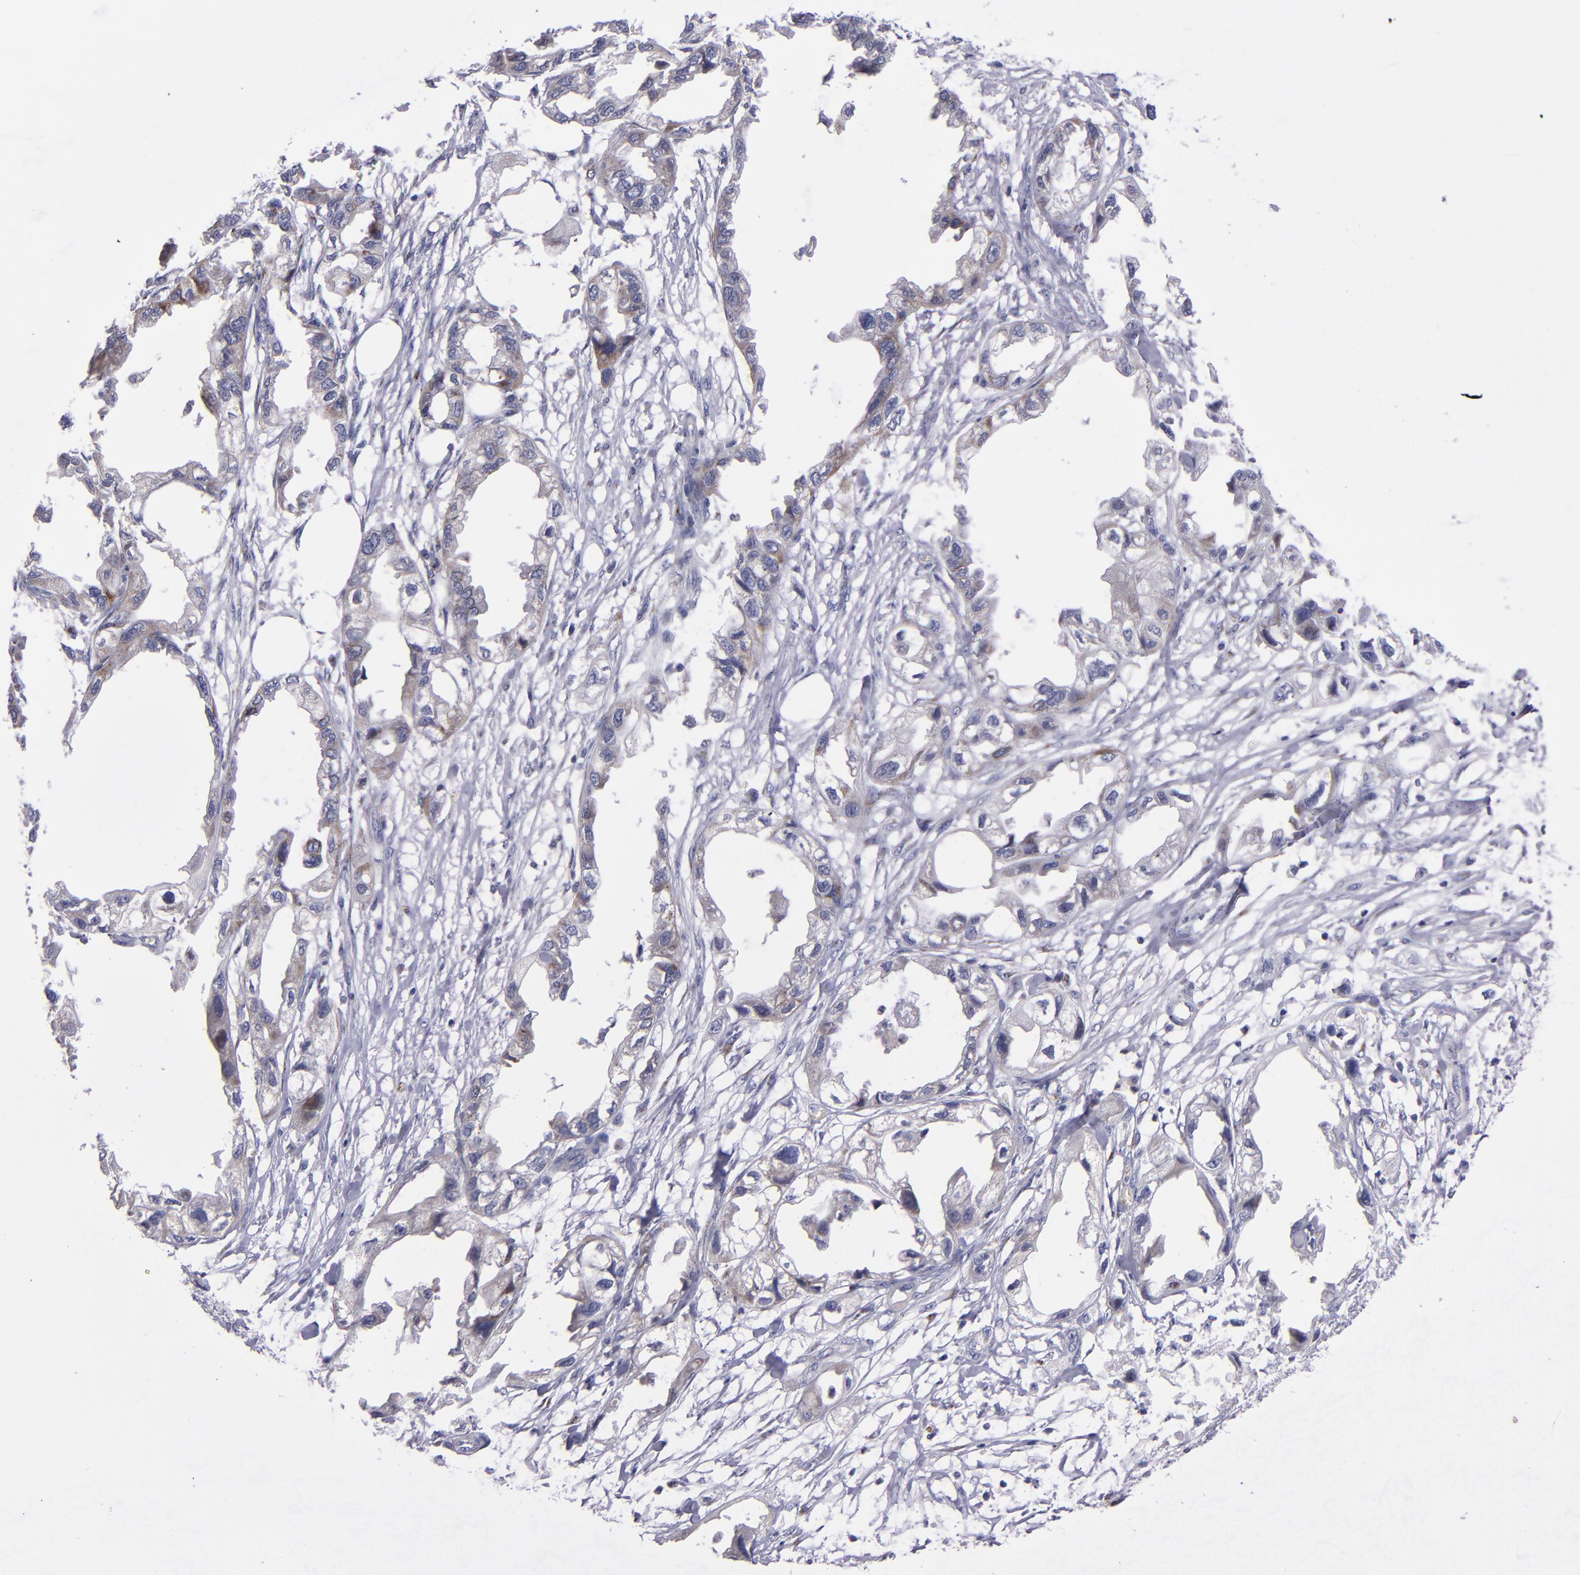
{"staining": {"intensity": "weak", "quantity": ">75%", "location": "cytoplasmic/membranous"}, "tissue": "endometrial cancer", "cell_type": "Tumor cells", "image_type": "cancer", "snomed": [{"axis": "morphology", "description": "Adenocarcinoma, NOS"}, {"axis": "topography", "description": "Endometrium"}], "caption": "Brown immunohistochemical staining in endometrial adenocarcinoma displays weak cytoplasmic/membranous positivity in about >75% of tumor cells.", "gene": "RAB41", "patient": {"sex": "female", "age": 67}}